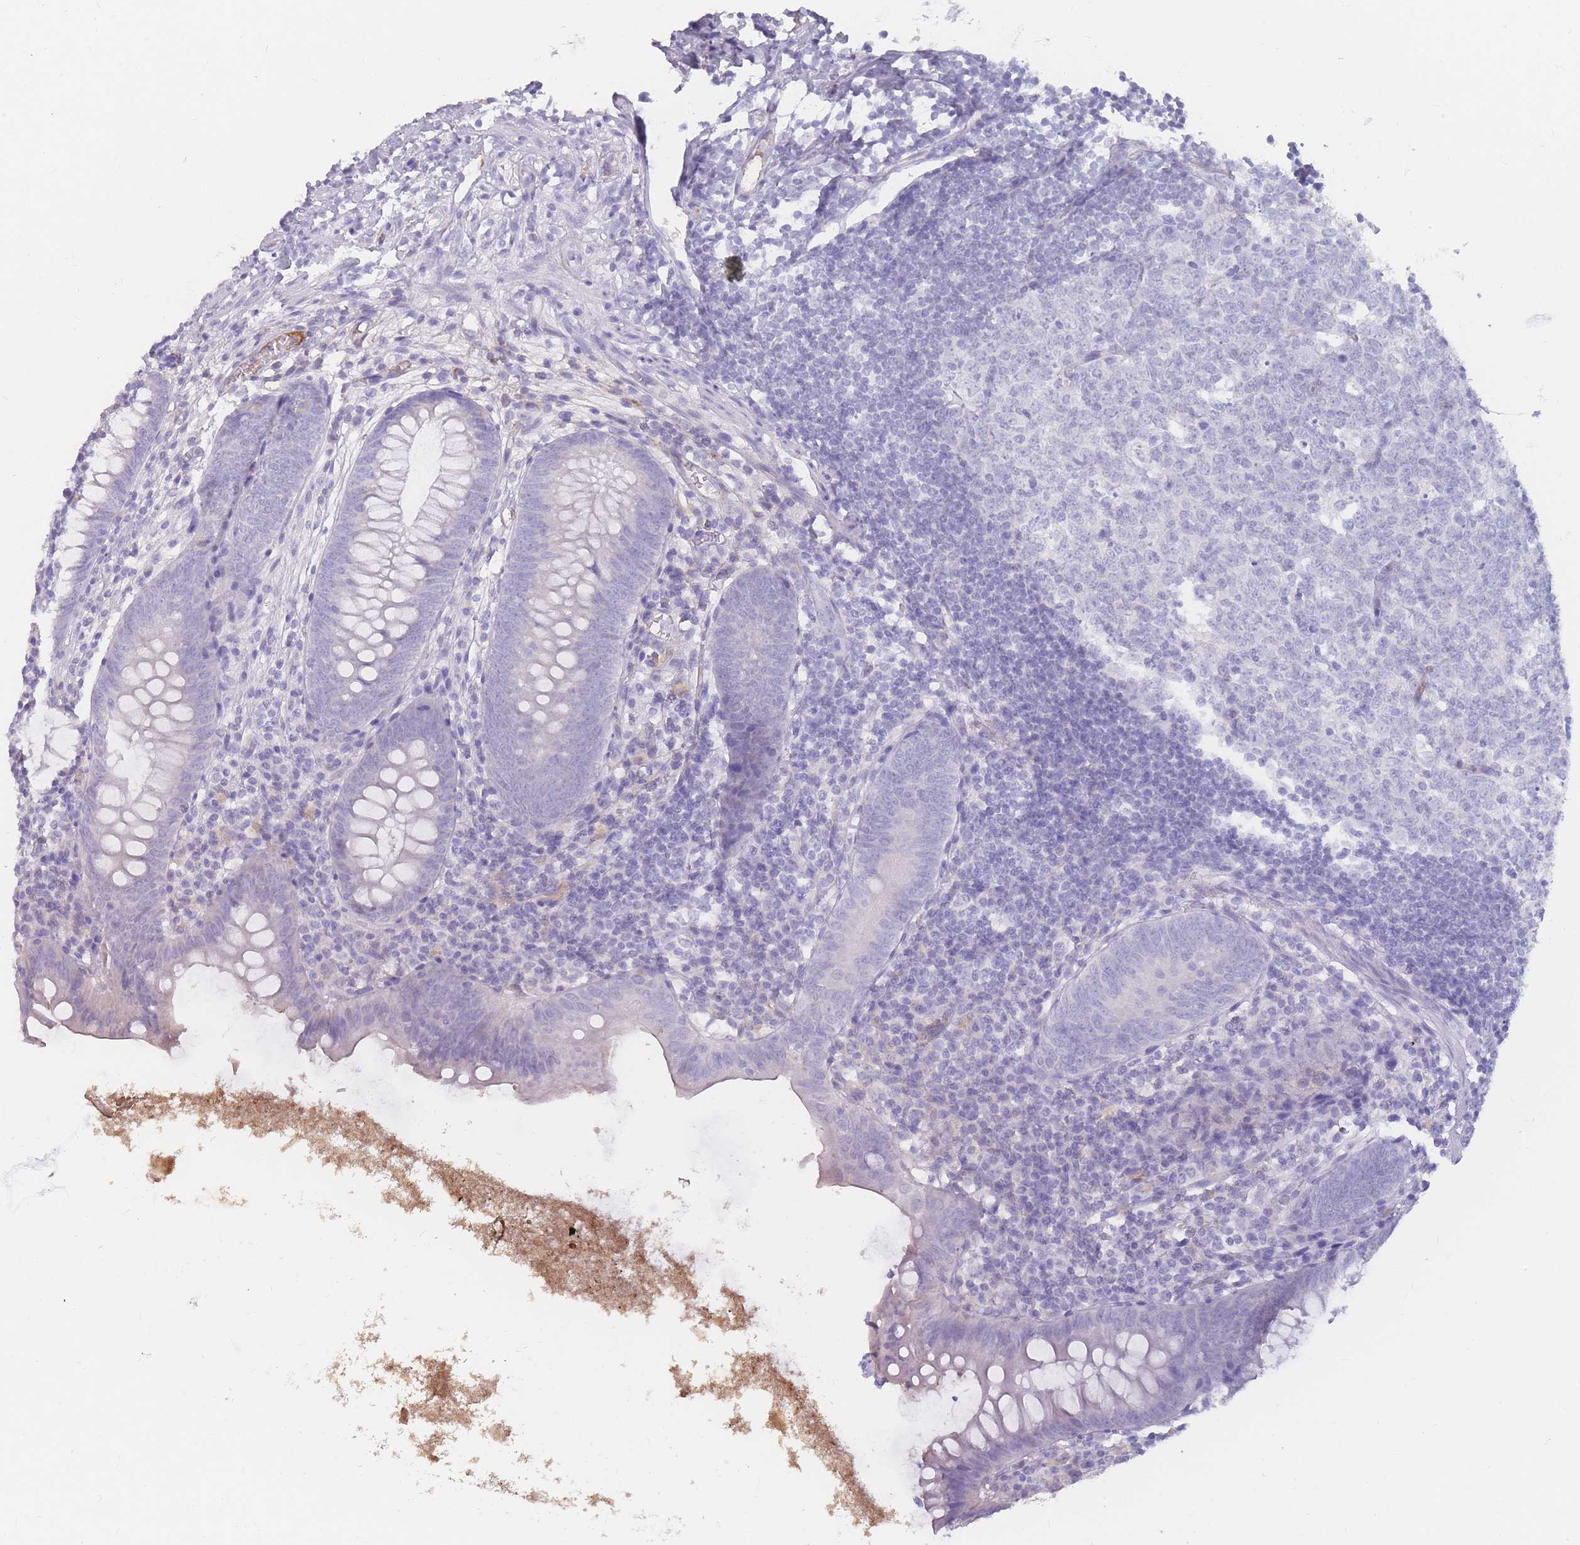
{"staining": {"intensity": "negative", "quantity": "none", "location": "none"}, "tissue": "appendix", "cell_type": "Glandular cells", "image_type": "normal", "snomed": [{"axis": "morphology", "description": "Normal tissue, NOS"}, {"axis": "topography", "description": "Appendix"}], "caption": "Immunohistochemical staining of benign appendix exhibits no significant positivity in glandular cells. (DAB (3,3'-diaminobenzidine) IHC with hematoxylin counter stain).", "gene": "PRG4", "patient": {"sex": "female", "age": 51}}